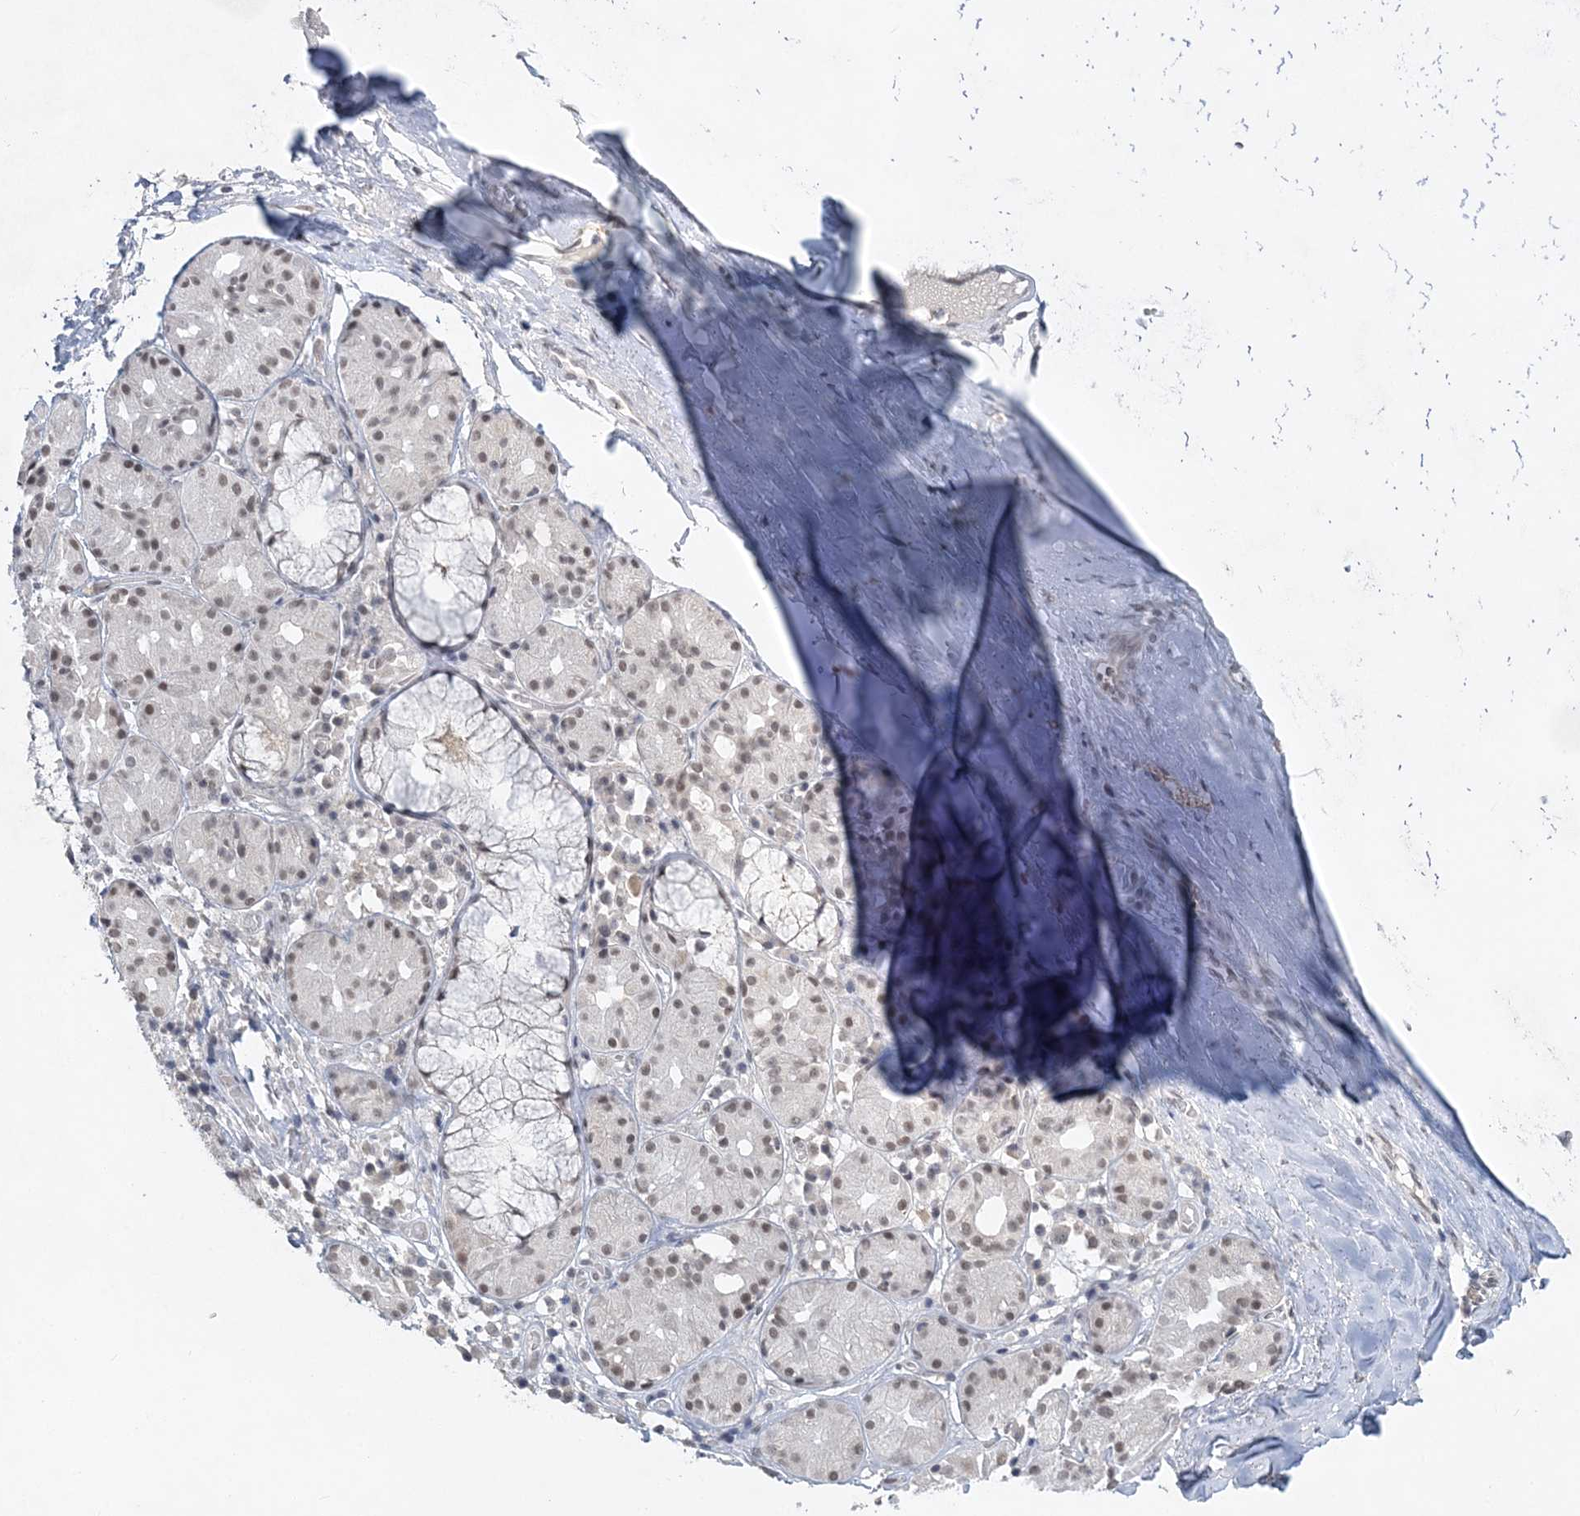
{"staining": {"intensity": "negative", "quantity": "none", "location": "none"}, "tissue": "adipose tissue", "cell_type": "Adipocytes", "image_type": "normal", "snomed": [{"axis": "morphology", "description": "Normal tissue, NOS"}, {"axis": "morphology", "description": "Basal cell carcinoma"}, {"axis": "topography", "description": "Cartilage tissue"}, {"axis": "topography", "description": "Nasopharynx"}, {"axis": "topography", "description": "Oral tissue"}], "caption": "Immunohistochemistry (IHC) histopathology image of unremarkable adipose tissue: human adipose tissue stained with DAB demonstrates no significant protein staining in adipocytes. (Immunohistochemistry, brightfield microscopy, high magnification).", "gene": "KMT2D", "patient": {"sex": "female", "age": 77}}